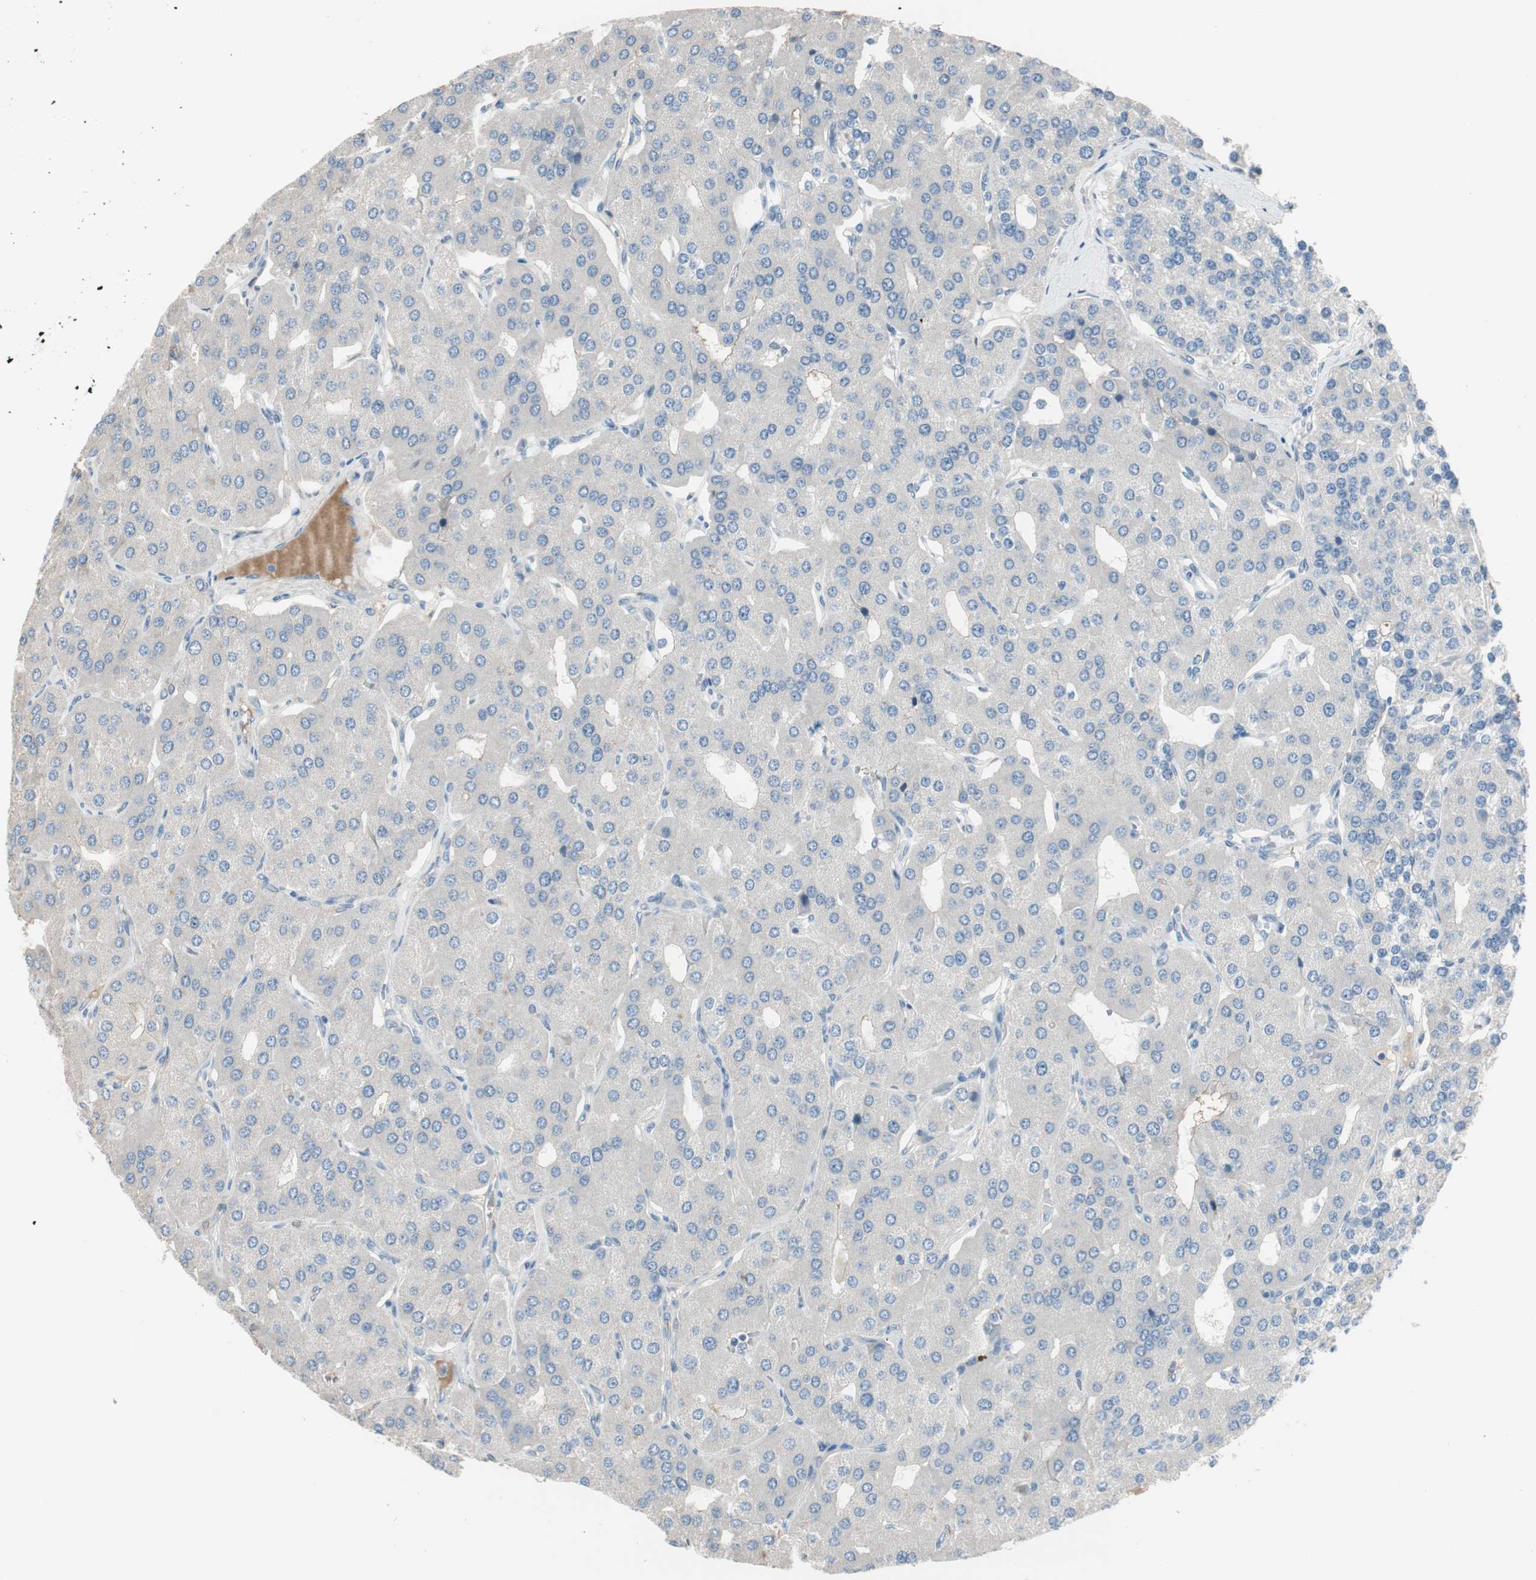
{"staining": {"intensity": "negative", "quantity": "none", "location": "none"}, "tissue": "parathyroid gland", "cell_type": "Glandular cells", "image_type": "normal", "snomed": [{"axis": "morphology", "description": "Normal tissue, NOS"}, {"axis": "morphology", "description": "Adenoma, NOS"}, {"axis": "topography", "description": "Parathyroid gland"}], "caption": "IHC histopathology image of unremarkable parathyroid gland stained for a protein (brown), which demonstrates no expression in glandular cells.", "gene": "EVA1A", "patient": {"sex": "female", "age": 86}}